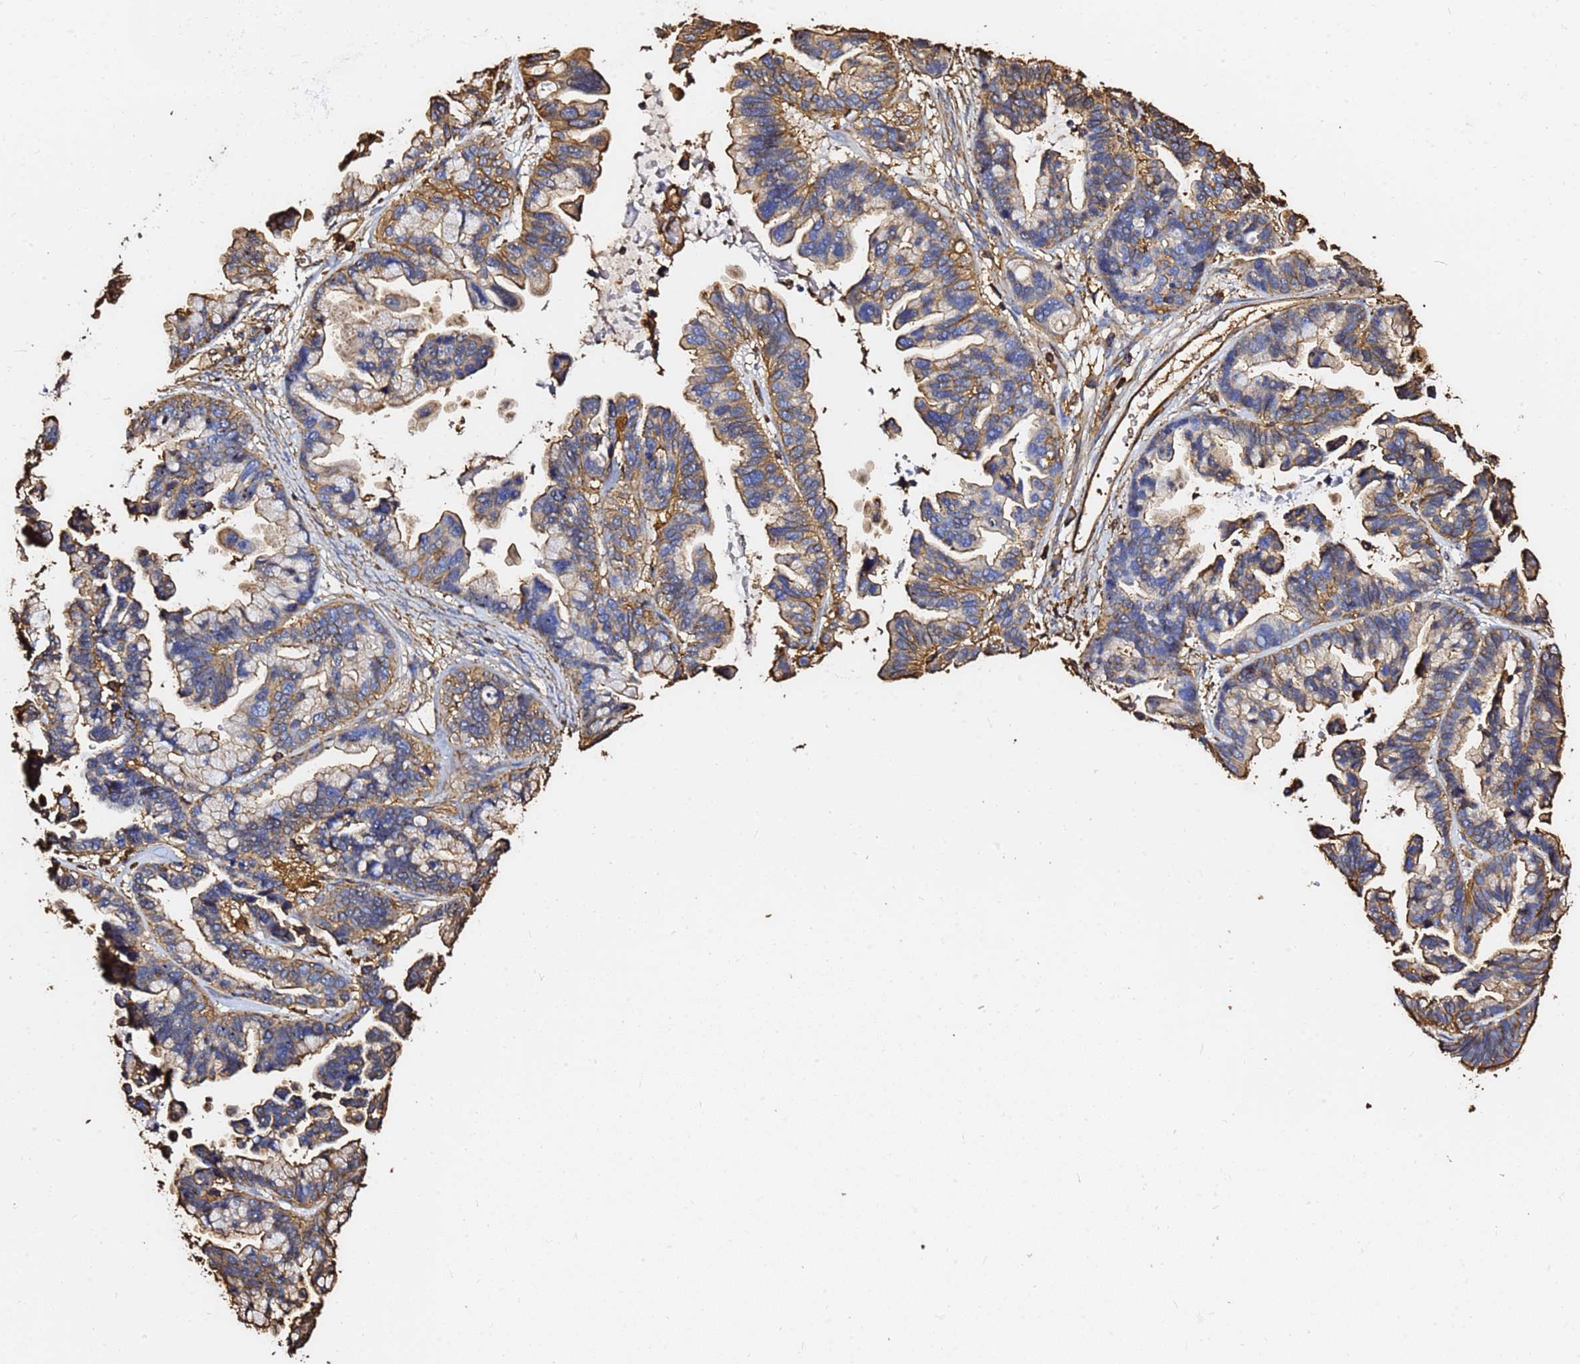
{"staining": {"intensity": "moderate", "quantity": "25%-75%", "location": "cytoplasmic/membranous"}, "tissue": "ovarian cancer", "cell_type": "Tumor cells", "image_type": "cancer", "snomed": [{"axis": "morphology", "description": "Cystadenocarcinoma, serous, NOS"}, {"axis": "topography", "description": "Ovary"}], "caption": "This image demonstrates IHC staining of ovarian cancer (serous cystadenocarcinoma), with medium moderate cytoplasmic/membranous staining in about 25%-75% of tumor cells.", "gene": "ACTB", "patient": {"sex": "female", "age": 56}}